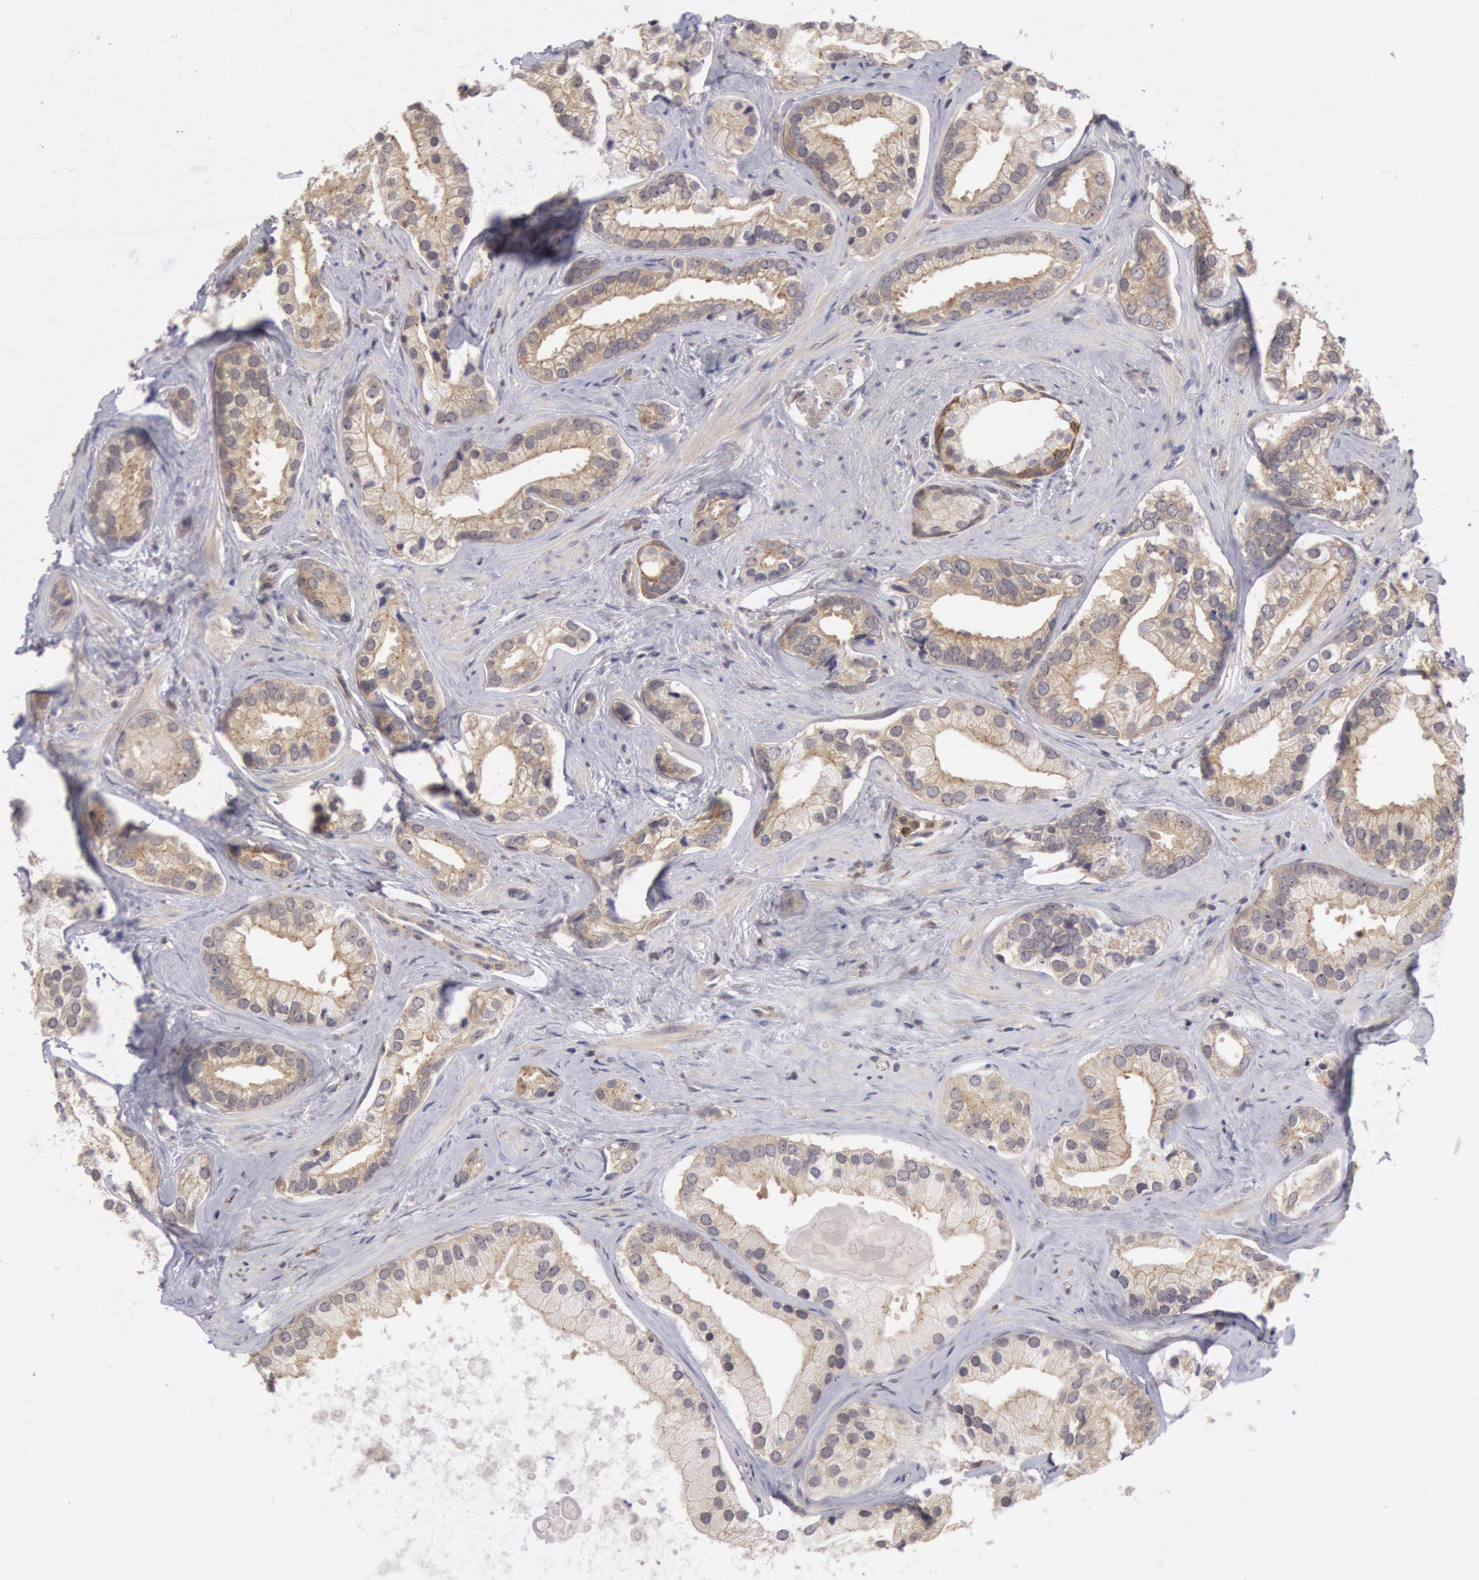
{"staining": {"intensity": "weak", "quantity": "25%-75%", "location": "cytoplasmic/membranous"}, "tissue": "prostate cancer", "cell_type": "Tumor cells", "image_type": "cancer", "snomed": [{"axis": "morphology", "description": "Adenocarcinoma, Medium grade"}, {"axis": "topography", "description": "Prostate"}], "caption": "The histopathology image reveals a brown stain indicating the presence of a protein in the cytoplasmic/membranous of tumor cells in adenocarcinoma (medium-grade) (prostate). Ihc stains the protein of interest in brown and the nuclei are stained blue.", "gene": "PLA2G6", "patient": {"sex": "male", "age": 70}}